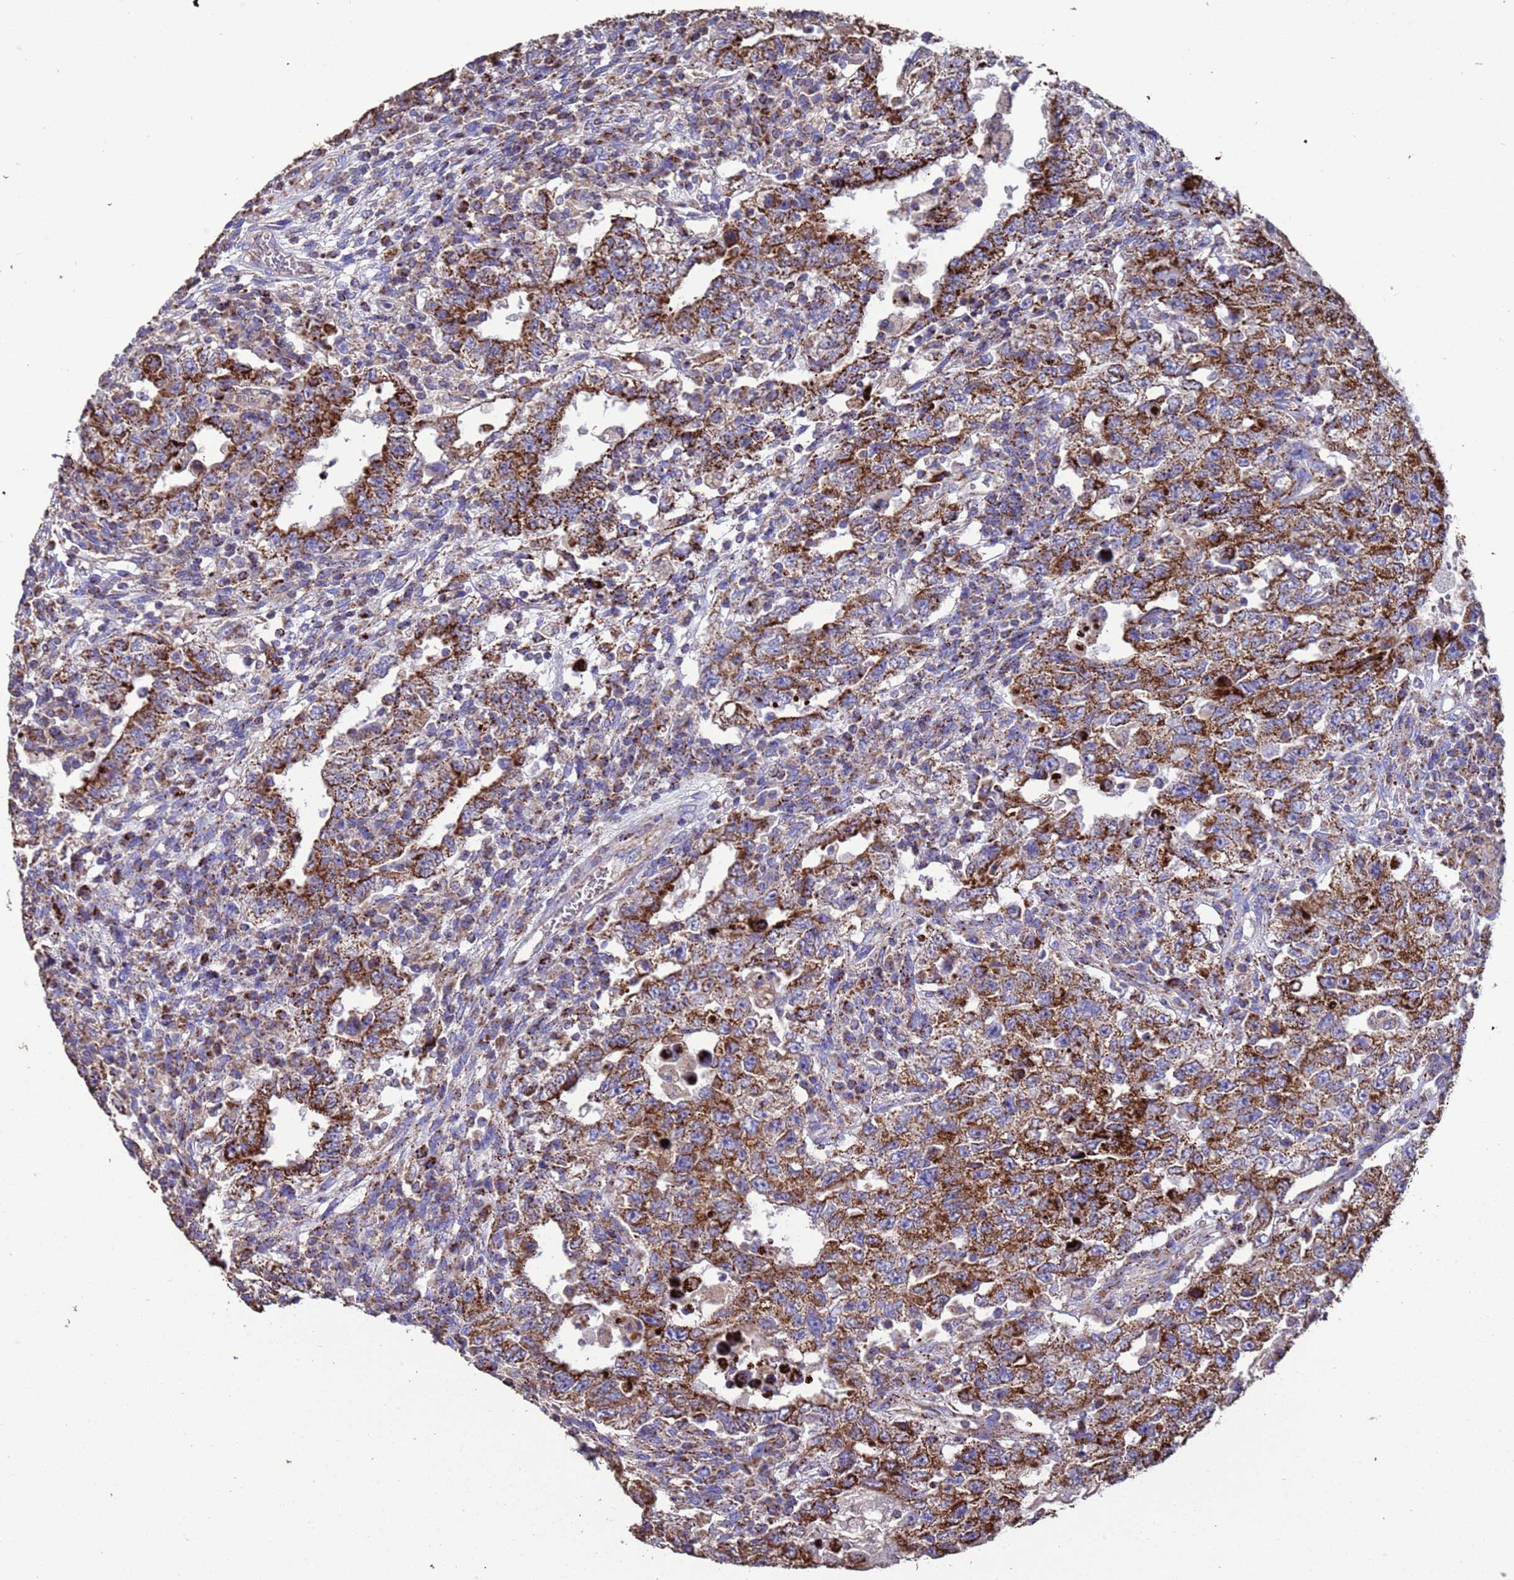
{"staining": {"intensity": "strong", "quantity": ">75%", "location": "cytoplasmic/membranous"}, "tissue": "testis cancer", "cell_type": "Tumor cells", "image_type": "cancer", "snomed": [{"axis": "morphology", "description": "Carcinoma, Embryonal, NOS"}, {"axis": "topography", "description": "Testis"}], "caption": "Strong cytoplasmic/membranous expression is identified in about >75% of tumor cells in testis cancer.", "gene": "ZNFX1", "patient": {"sex": "male", "age": 26}}